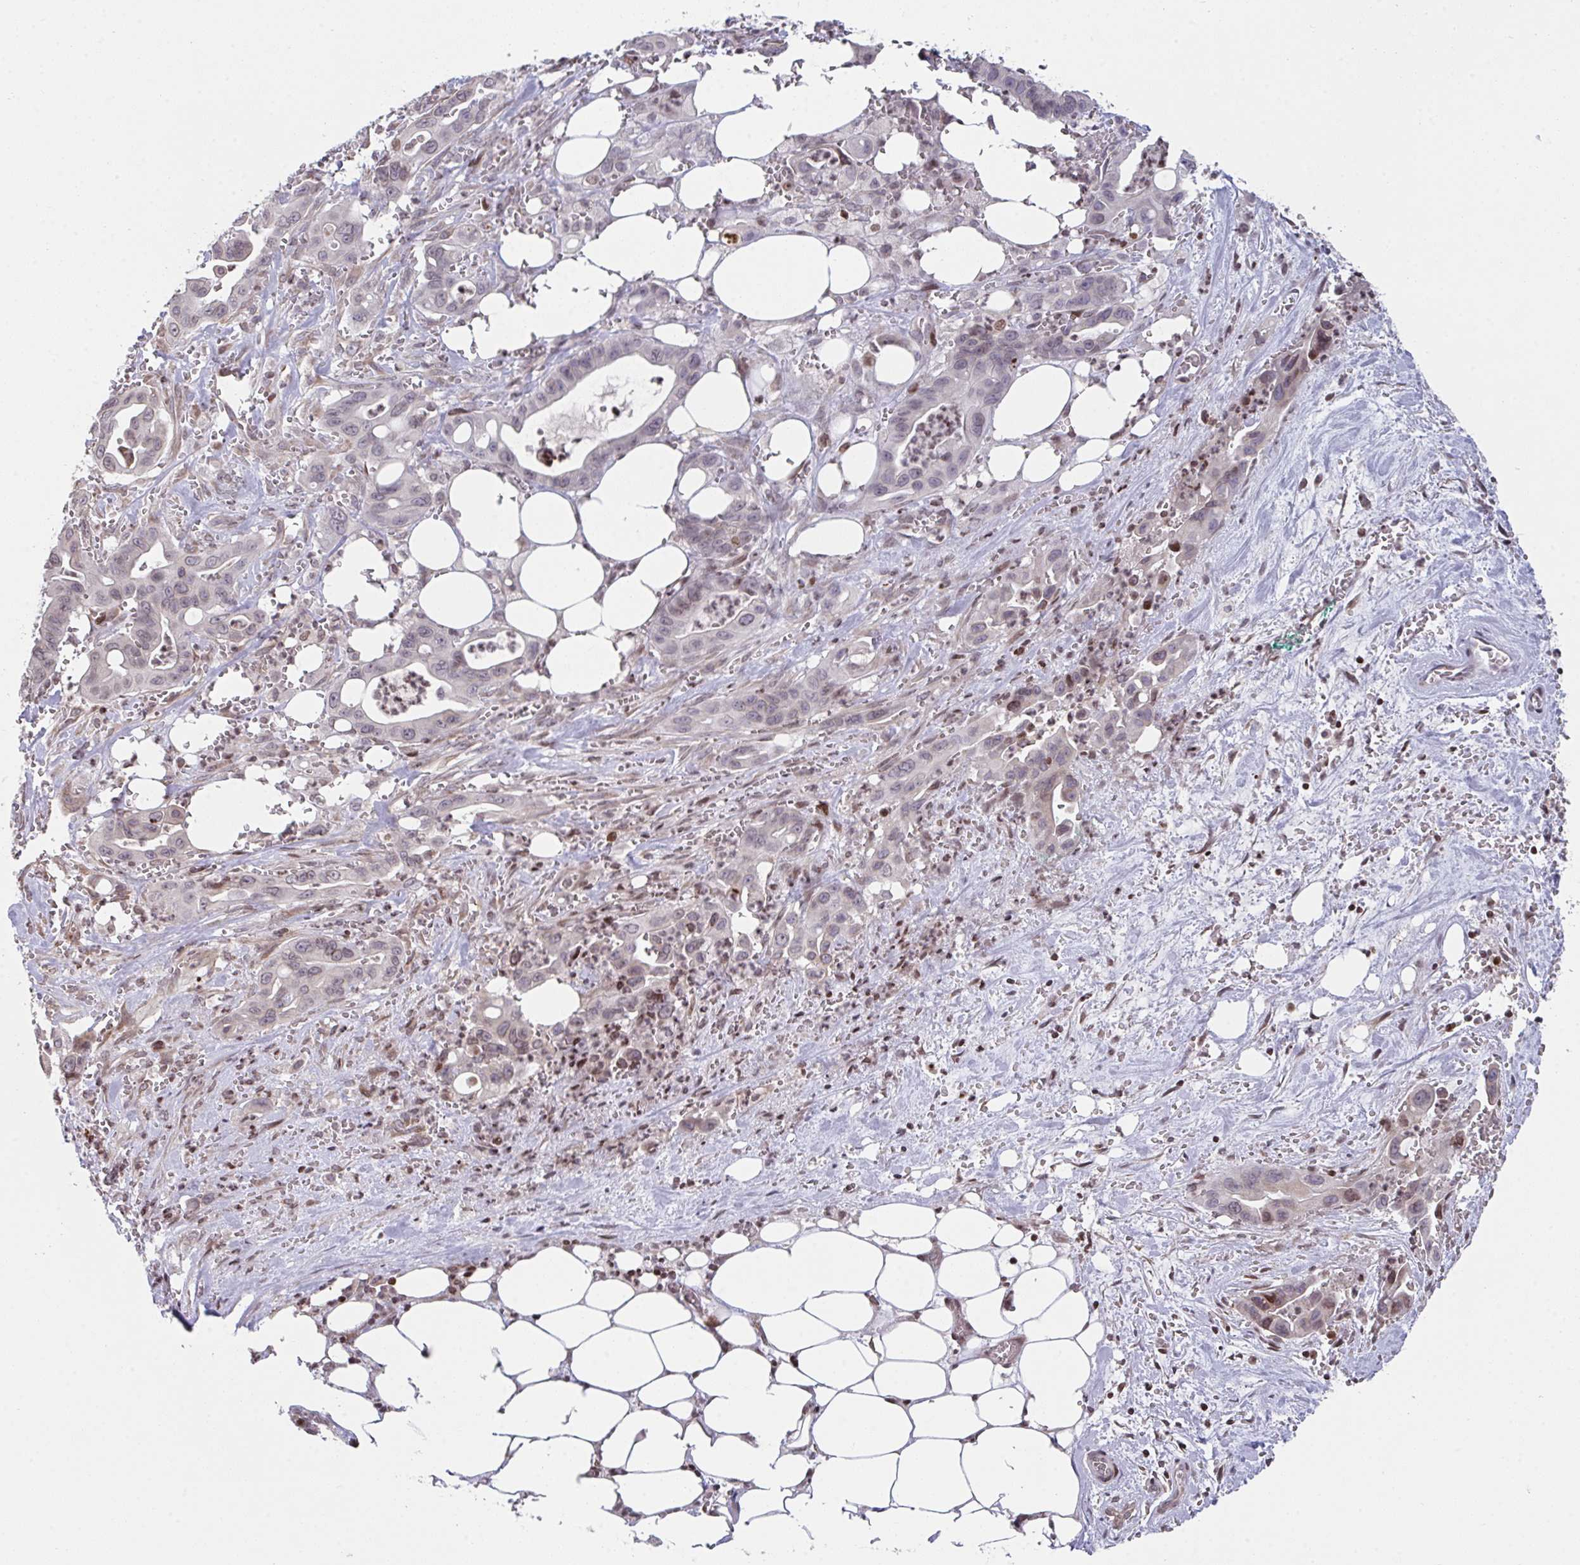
{"staining": {"intensity": "weak", "quantity": "<25%", "location": "nuclear"}, "tissue": "pancreatic cancer", "cell_type": "Tumor cells", "image_type": "cancer", "snomed": [{"axis": "morphology", "description": "Adenocarcinoma, NOS"}, {"axis": "topography", "description": "Pancreas"}], "caption": "IHC micrograph of human pancreatic adenocarcinoma stained for a protein (brown), which exhibits no expression in tumor cells. (Stains: DAB immunohistochemistry with hematoxylin counter stain, Microscopy: brightfield microscopy at high magnification).", "gene": "PCDHB8", "patient": {"sex": "male", "age": 61}}